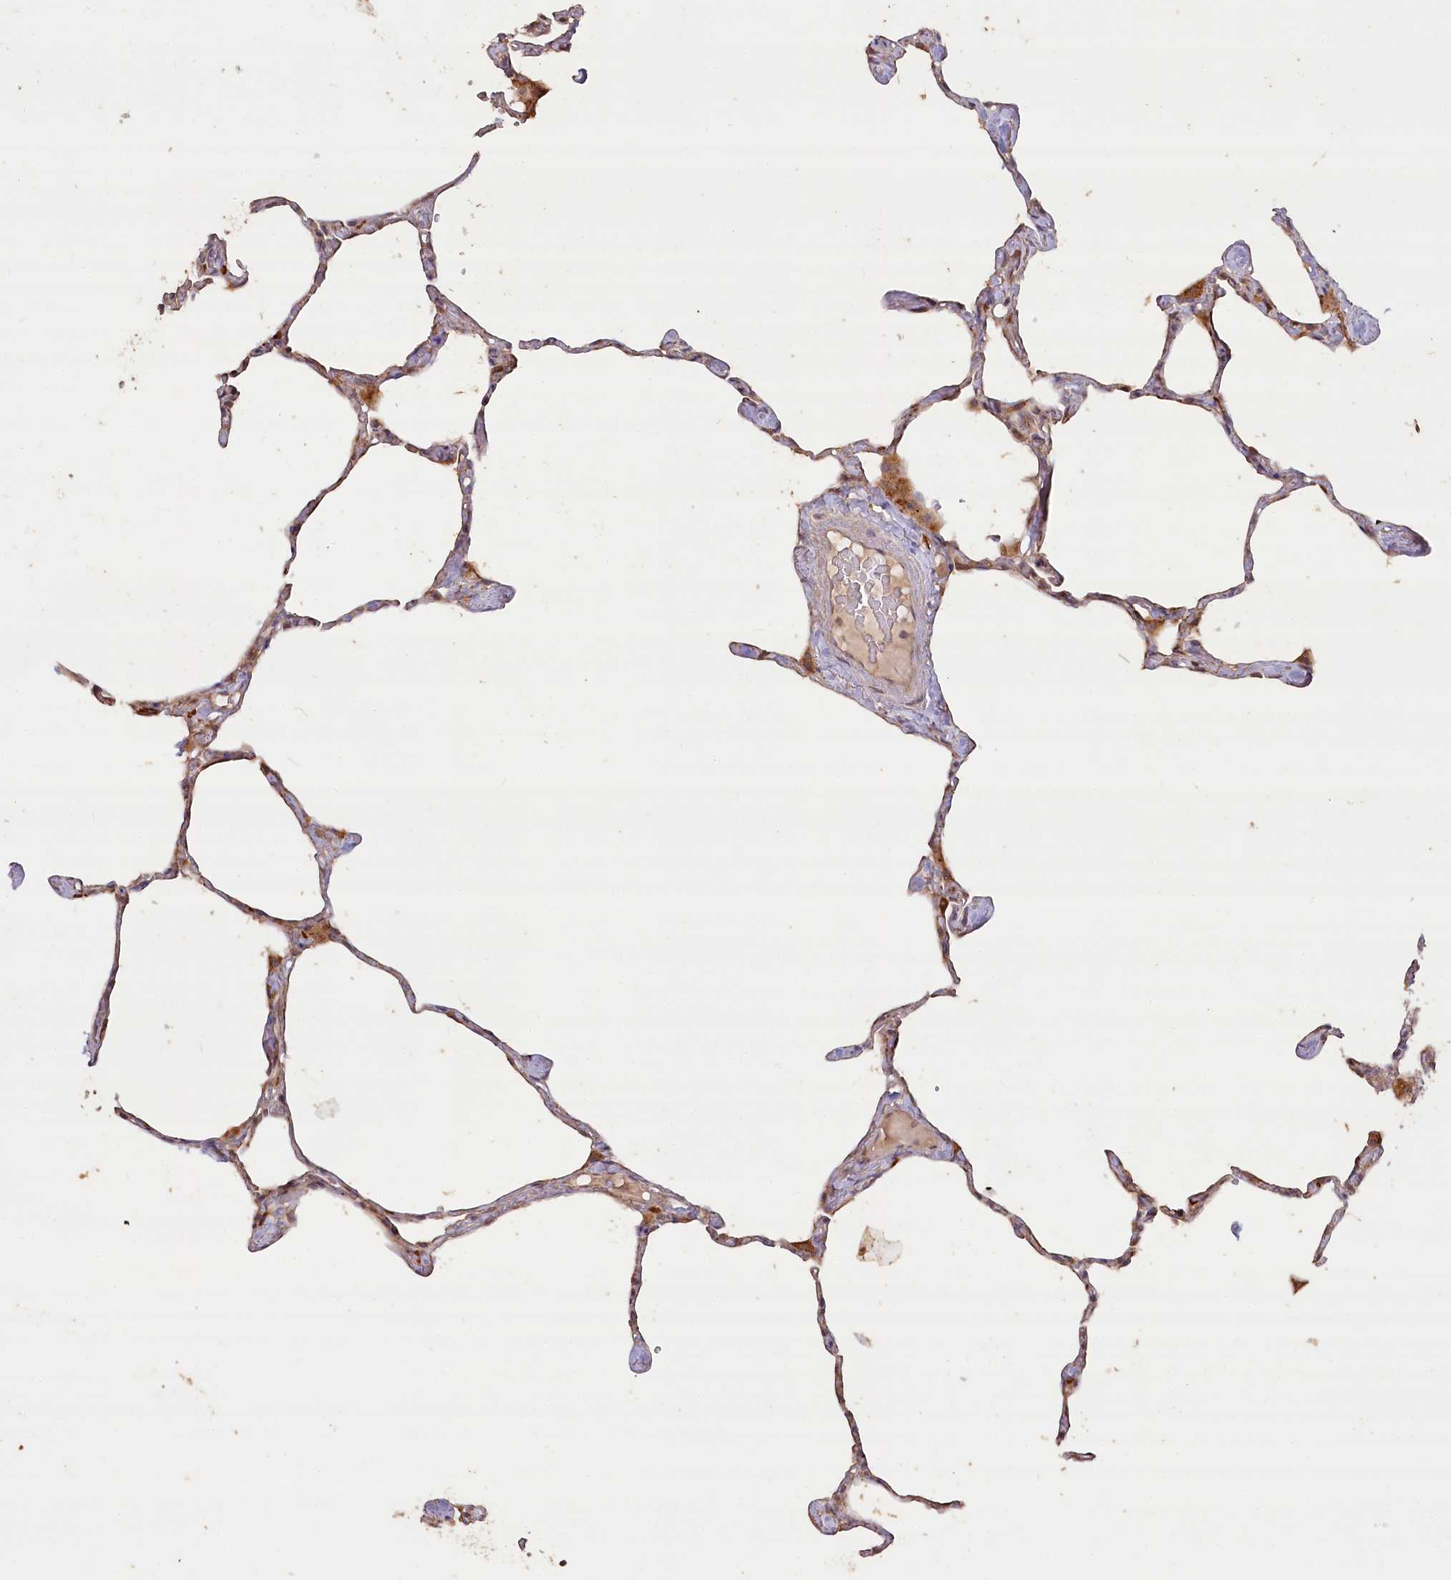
{"staining": {"intensity": "moderate", "quantity": ">75%", "location": "cytoplasmic/membranous"}, "tissue": "lung", "cell_type": "Alveolar cells", "image_type": "normal", "snomed": [{"axis": "morphology", "description": "Normal tissue, NOS"}, {"axis": "topography", "description": "Lung"}], "caption": "IHC of normal human lung reveals medium levels of moderate cytoplasmic/membranous staining in about >75% of alveolar cells.", "gene": "IRAK1BP1", "patient": {"sex": "male", "age": 65}}